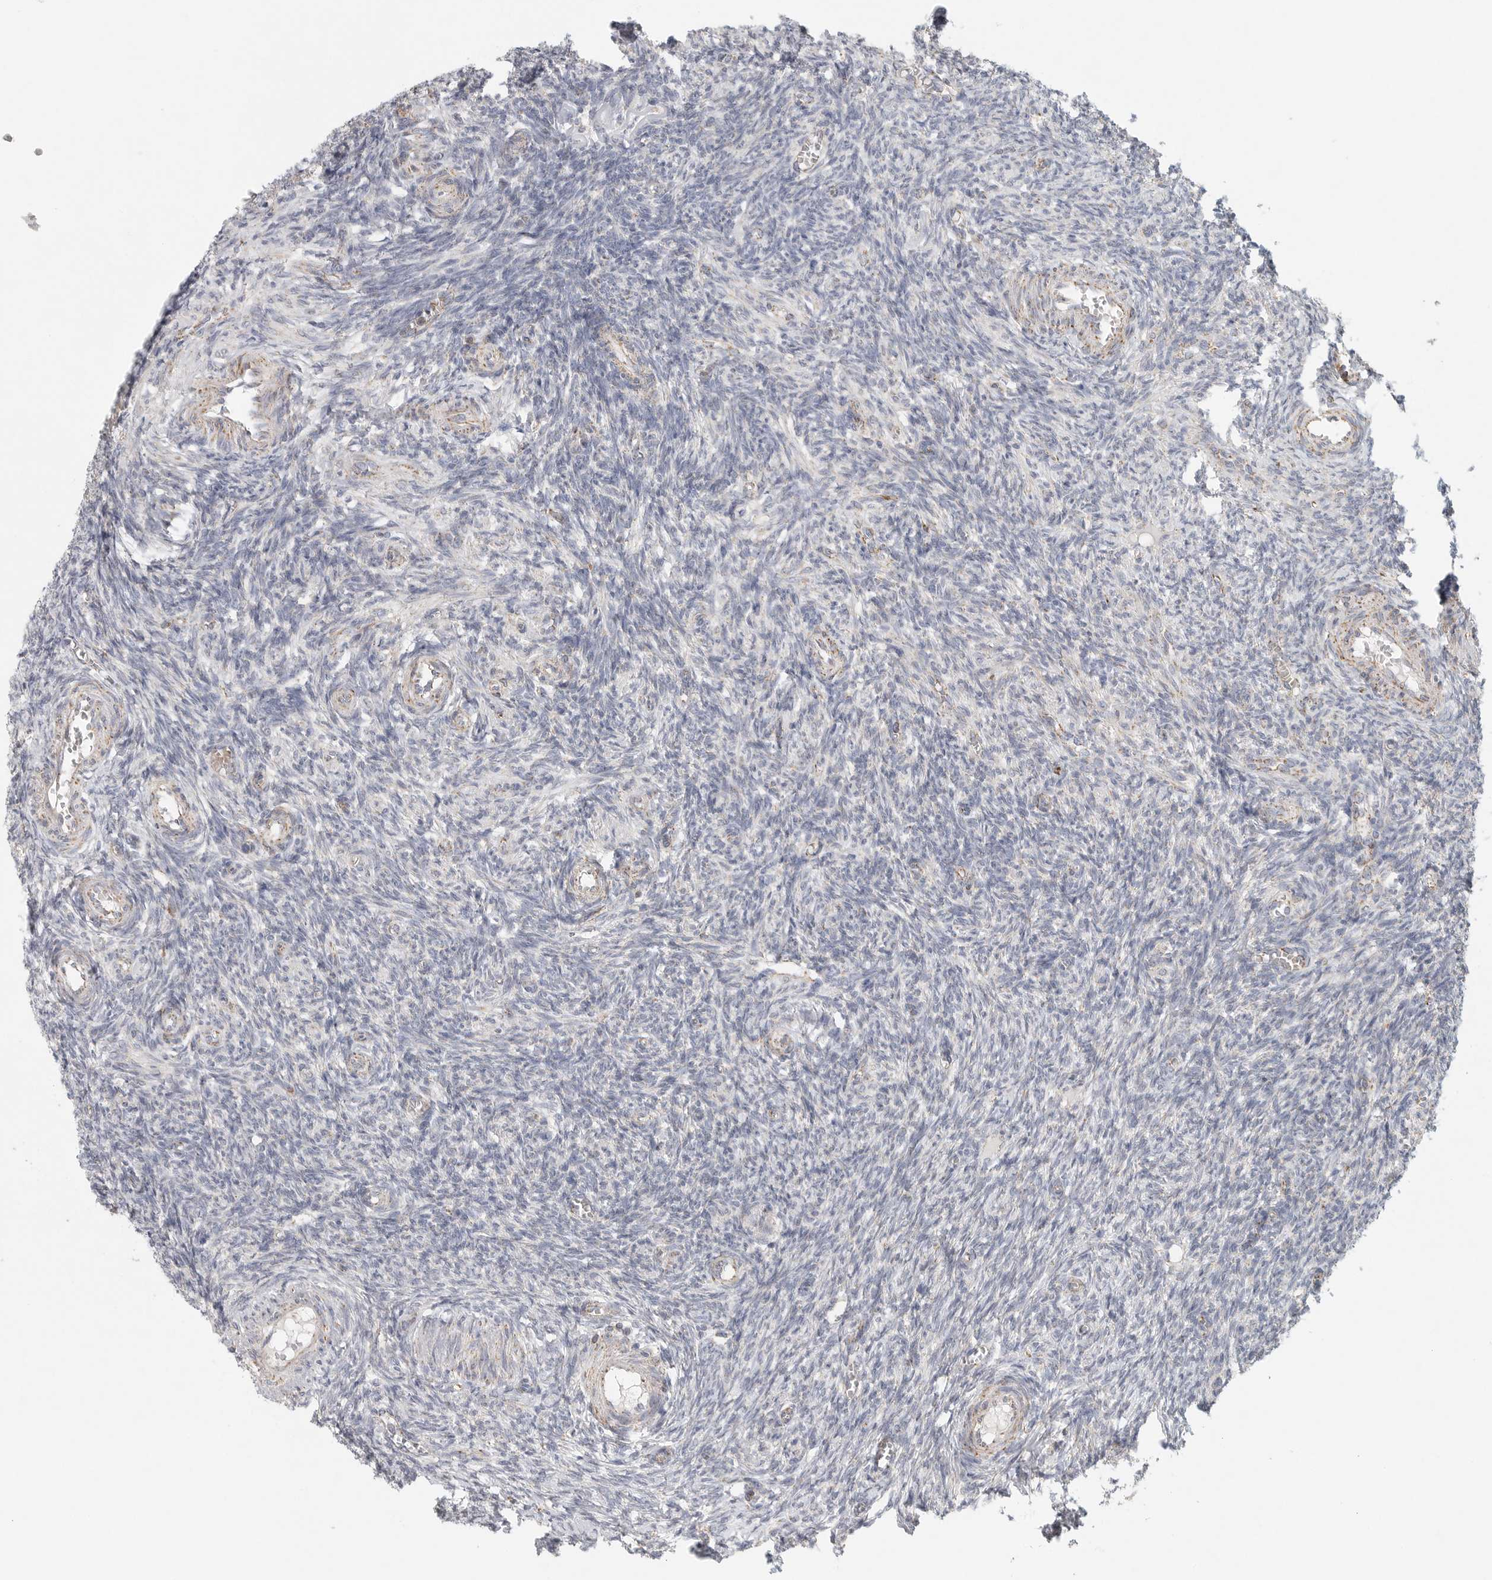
{"staining": {"intensity": "negative", "quantity": "none", "location": "none"}, "tissue": "ovary", "cell_type": "Ovarian stroma cells", "image_type": "normal", "snomed": [{"axis": "morphology", "description": "Normal tissue, NOS"}, {"axis": "topography", "description": "Ovary"}], "caption": "The micrograph displays no significant staining in ovarian stroma cells of ovary.", "gene": "SLC25A26", "patient": {"sex": "female", "age": 27}}